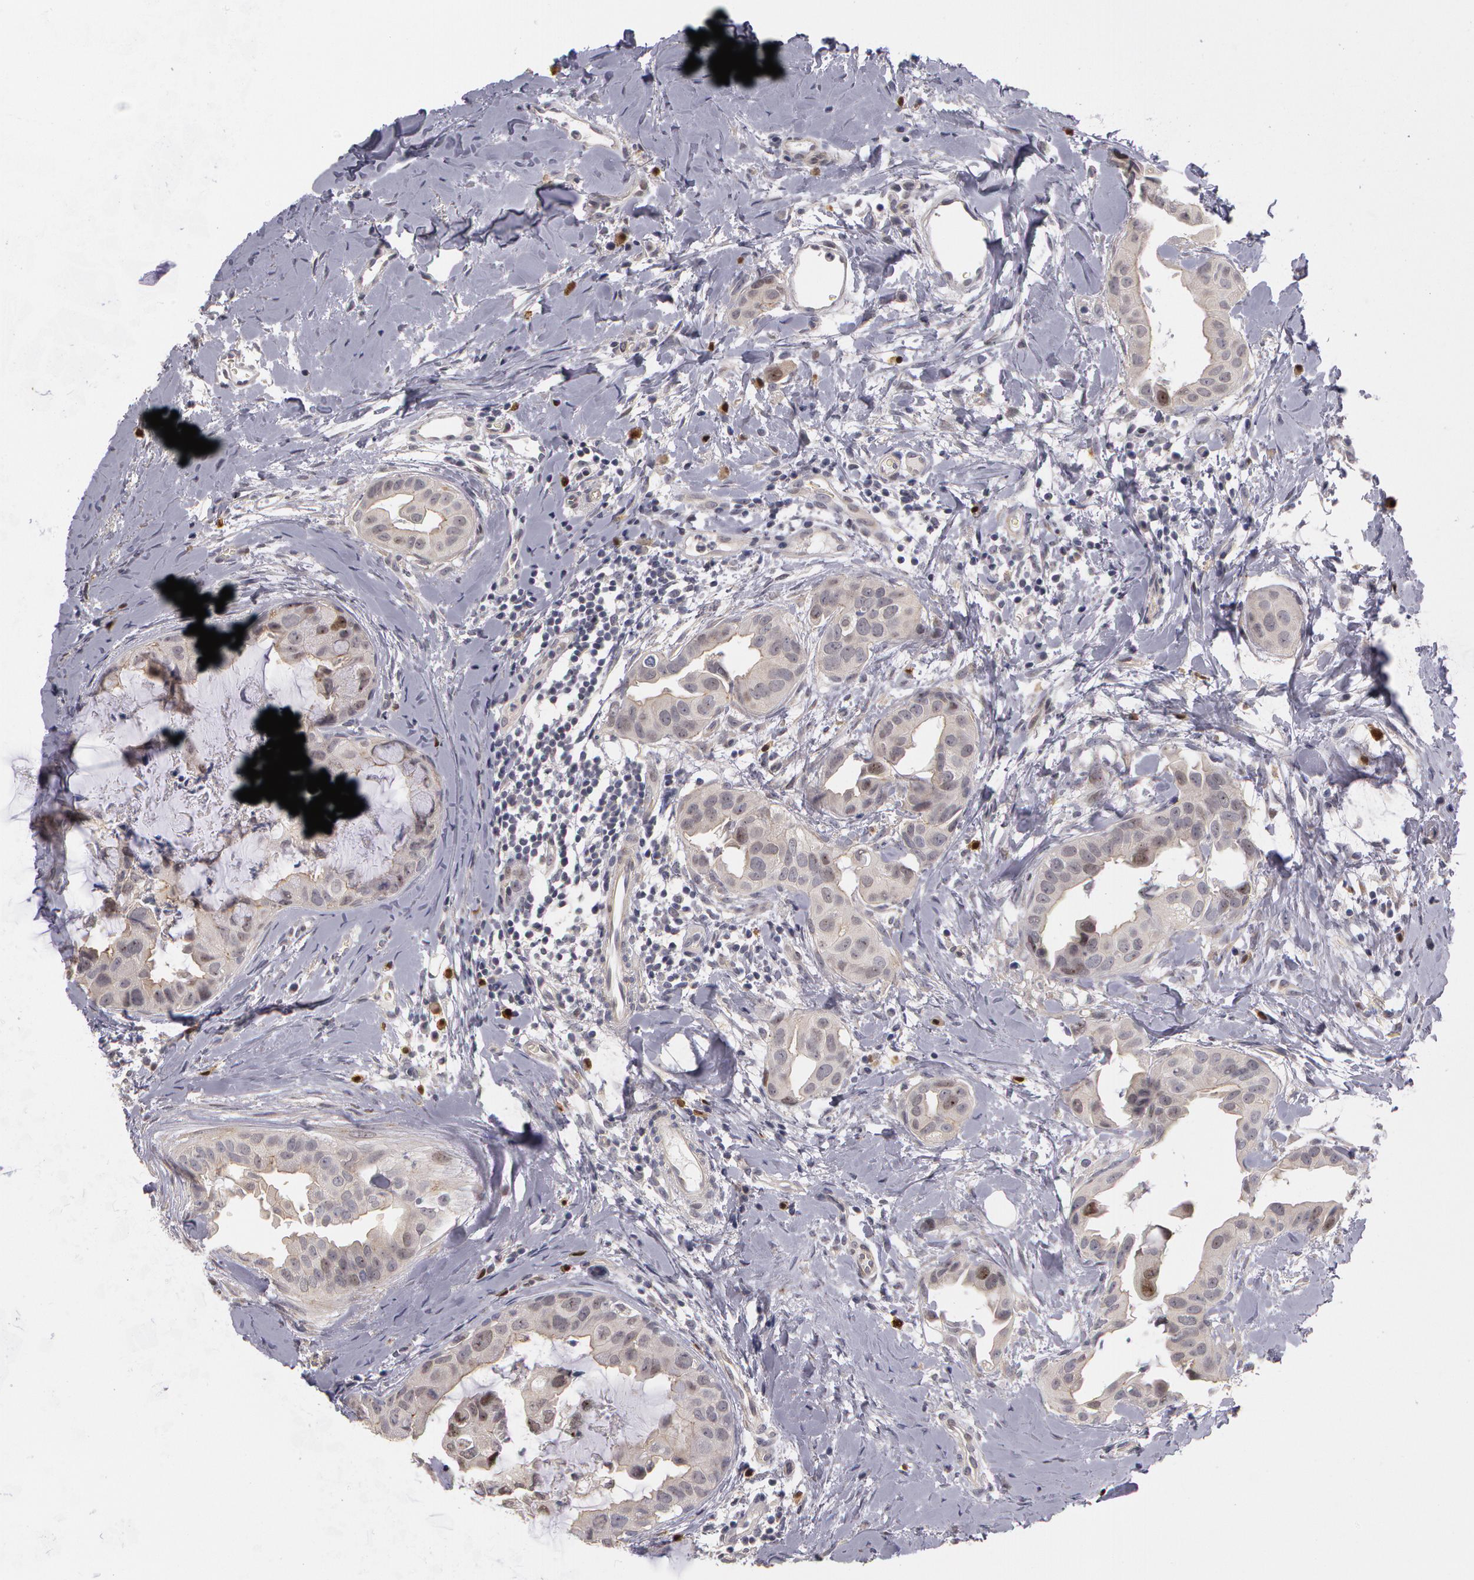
{"staining": {"intensity": "weak", "quantity": "<25%", "location": "nuclear"}, "tissue": "breast cancer", "cell_type": "Tumor cells", "image_type": "cancer", "snomed": [{"axis": "morphology", "description": "Duct carcinoma"}, {"axis": "topography", "description": "Breast"}], "caption": "Immunohistochemistry photomicrograph of neoplastic tissue: human invasive ductal carcinoma (breast) stained with DAB displays no significant protein expression in tumor cells.", "gene": "PRICKLE1", "patient": {"sex": "female", "age": 40}}